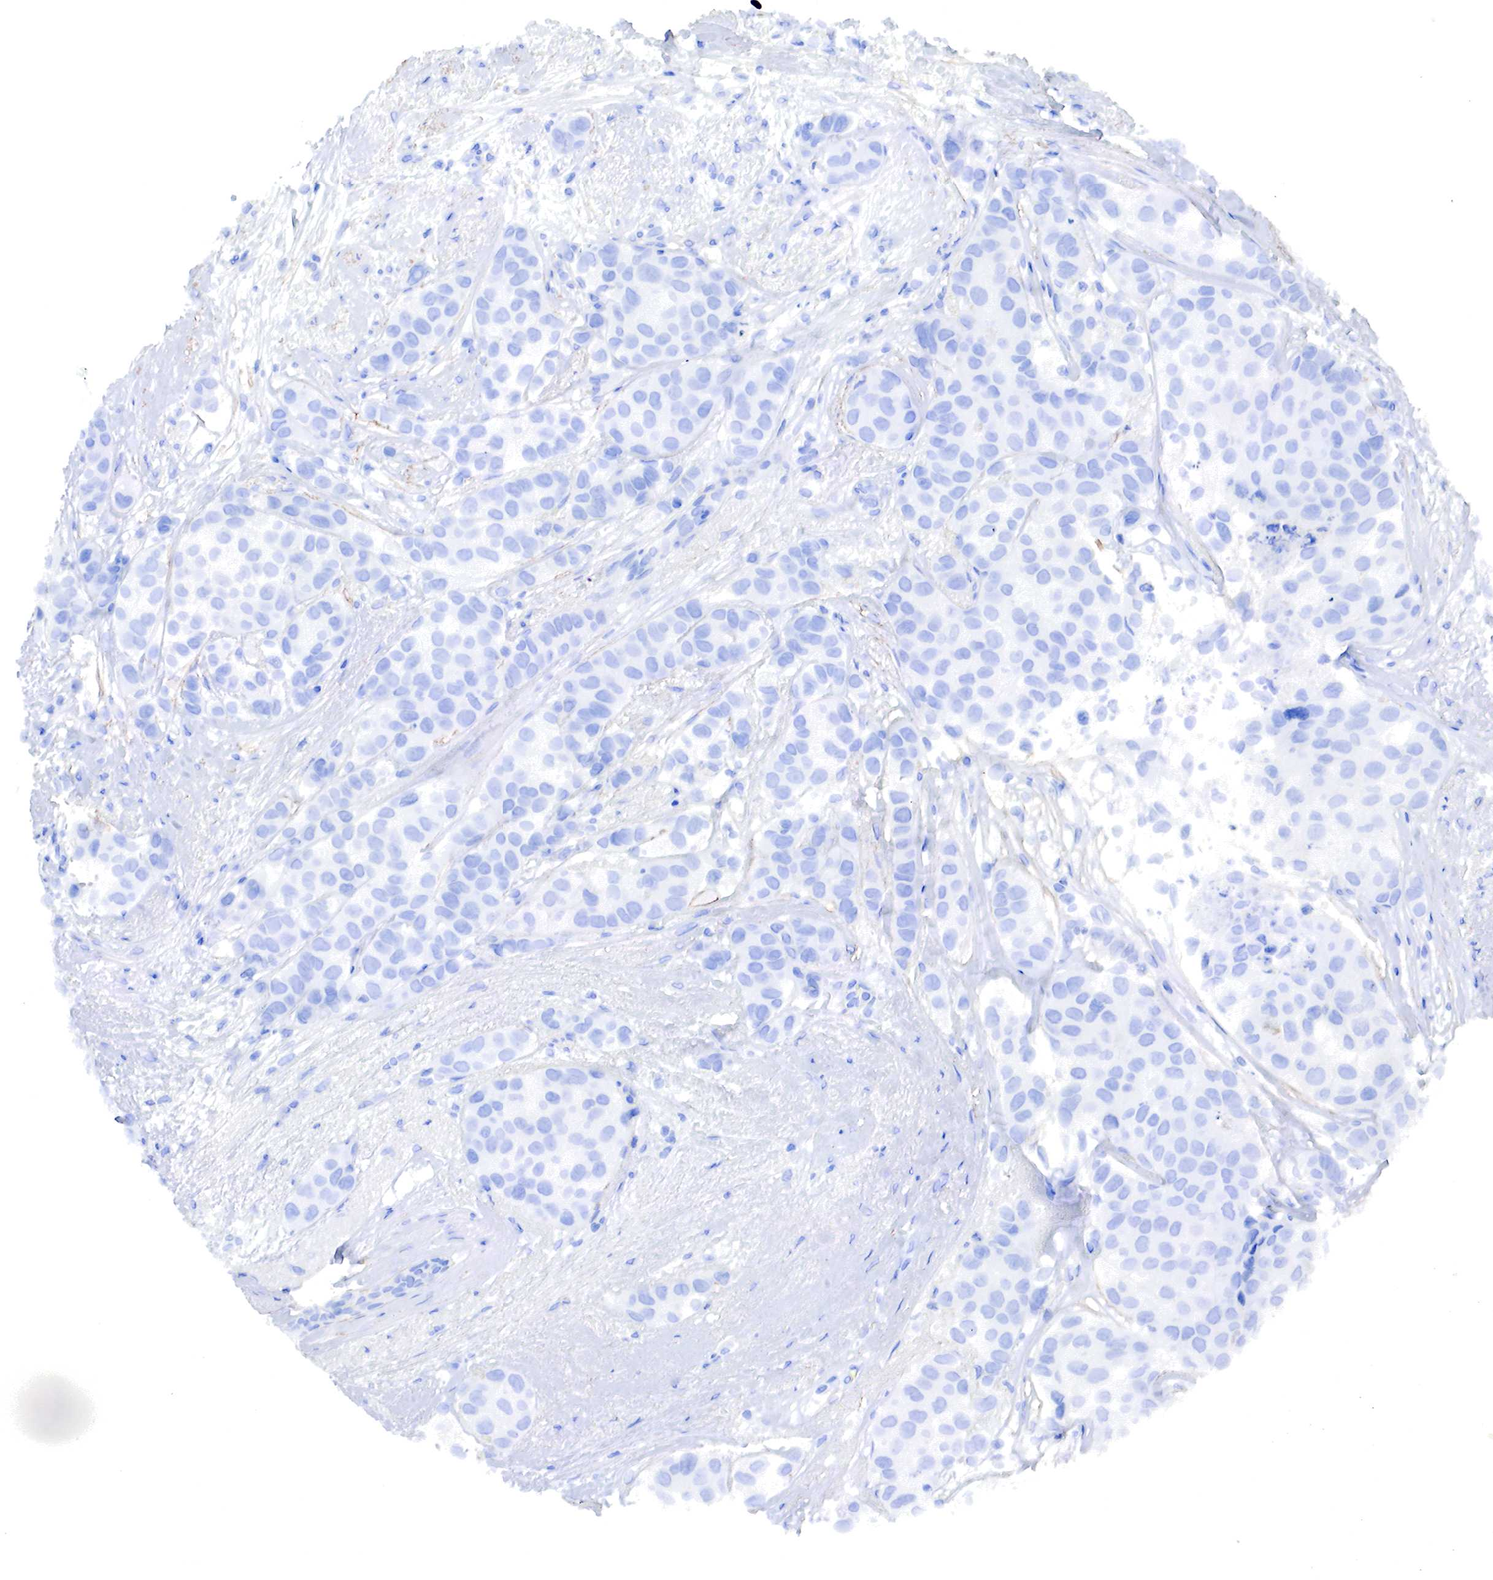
{"staining": {"intensity": "negative", "quantity": "none", "location": "none"}, "tissue": "breast cancer", "cell_type": "Tumor cells", "image_type": "cancer", "snomed": [{"axis": "morphology", "description": "Duct carcinoma"}, {"axis": "topography", "description": "Breast"}], "caption": "Immunohistochemistry histopathology image of infiltrating ductal carcinoma (breast) stained for a protein (brown), which displays no staining in tumor cells.", "gene": "TPM1", "patient": {"sex": "female", "age": 68}}